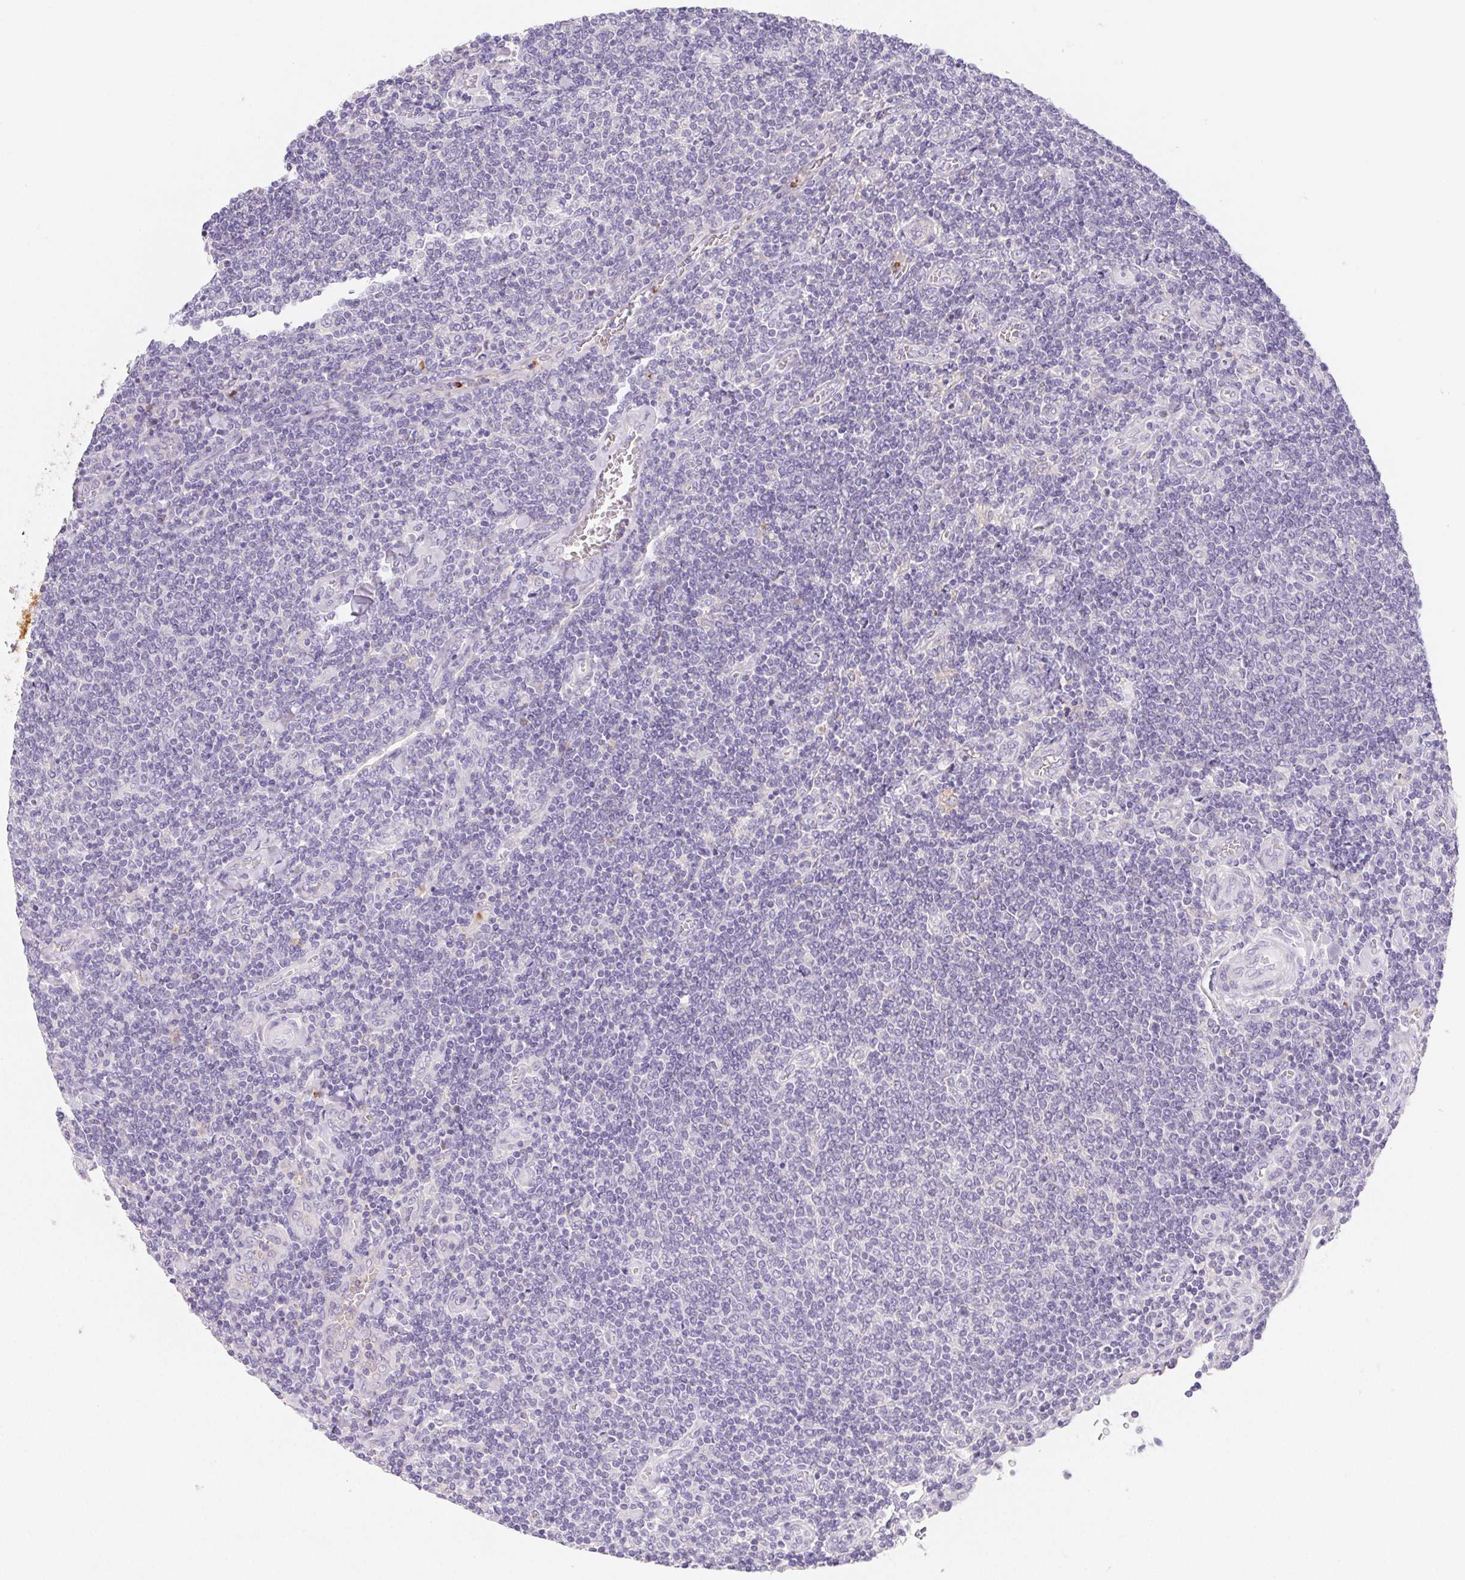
{"staining": {"intensity": "negative", "quantity": "none", "location": "none"}, "tissue": "lymphoma", "cell_type": "Tumor cells", "image_type": "cancer", "snomed": [{"axis": "morphology", "description": "Malignant lymphoma, non-Hodgkin's type, Low grade"}, {"axis": "topography", "description": "Lymph node"}], "caption": "Immunohistochemistry image of neoplastic tissue: human malignant lymphoma, non-Hodgkin's type (low-grade) stained with DAB reveals no significant protein staining in tumor cells.", "gene": "ITIH2", "patient": {"sex": "male", "age": 52}}